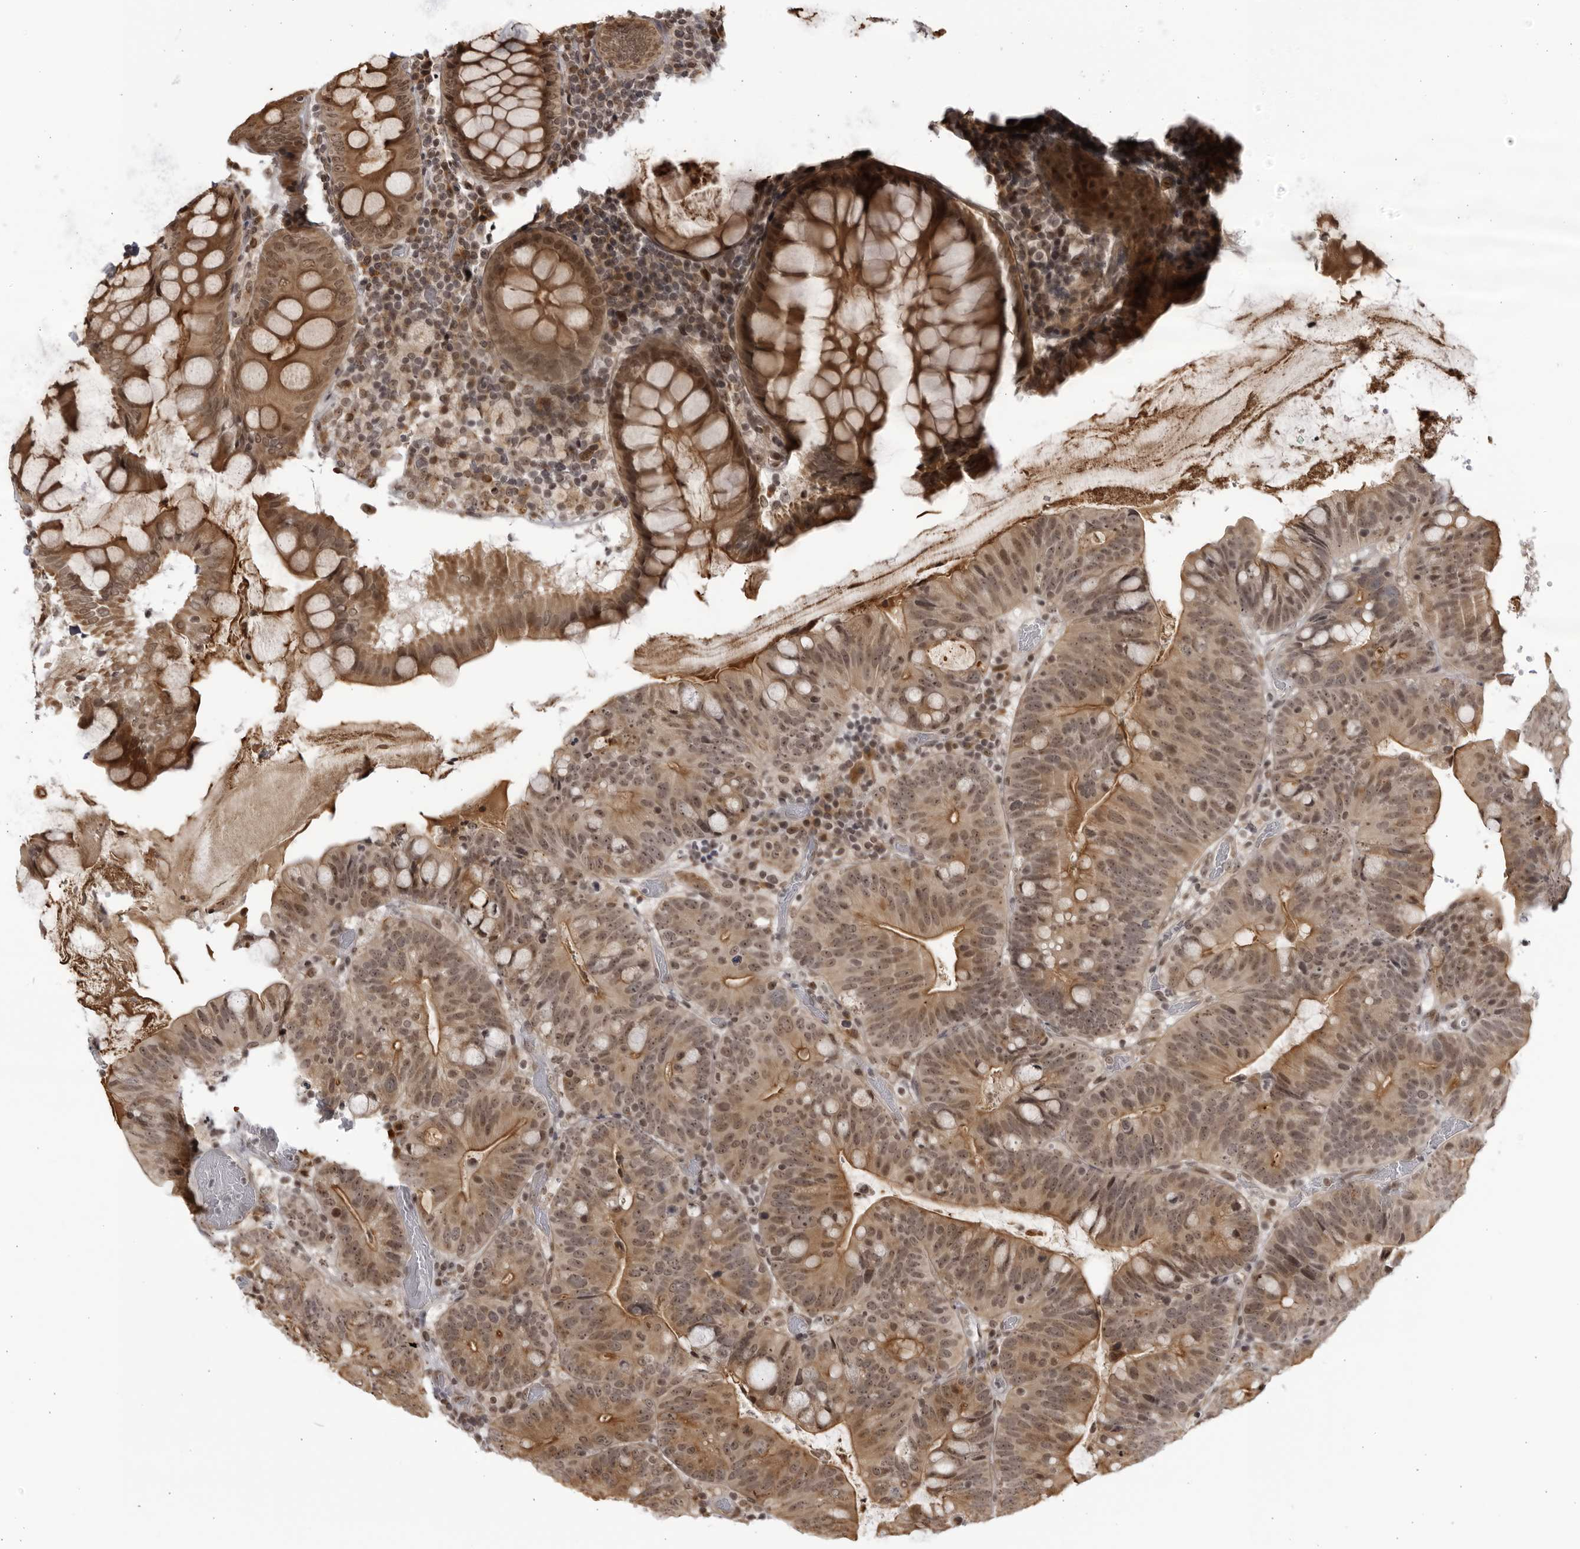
{"staining": {"intensity": "moderate", "quantity": ">75%", "location": "cytoplasmic/membranous,nuclear"}, "tissue": "colorectal cancer", "cell_type": "Tumor cells", "image_type": "cancer", "snomed": [{"axis": "morphology", "description": "Adenocarcinoma, NOS"}, {"axis": "topography", "description": "Colon"}], "caption": "Immunohistochemical staining of adenocarcinoma (colorectal) shows moderate cytoplasmic/membranous and nuclear protein positivity in approximately >75% of tumor cells.", "gene": "RASGEF1C", "patient": {"sex": "female", "age": 66}}